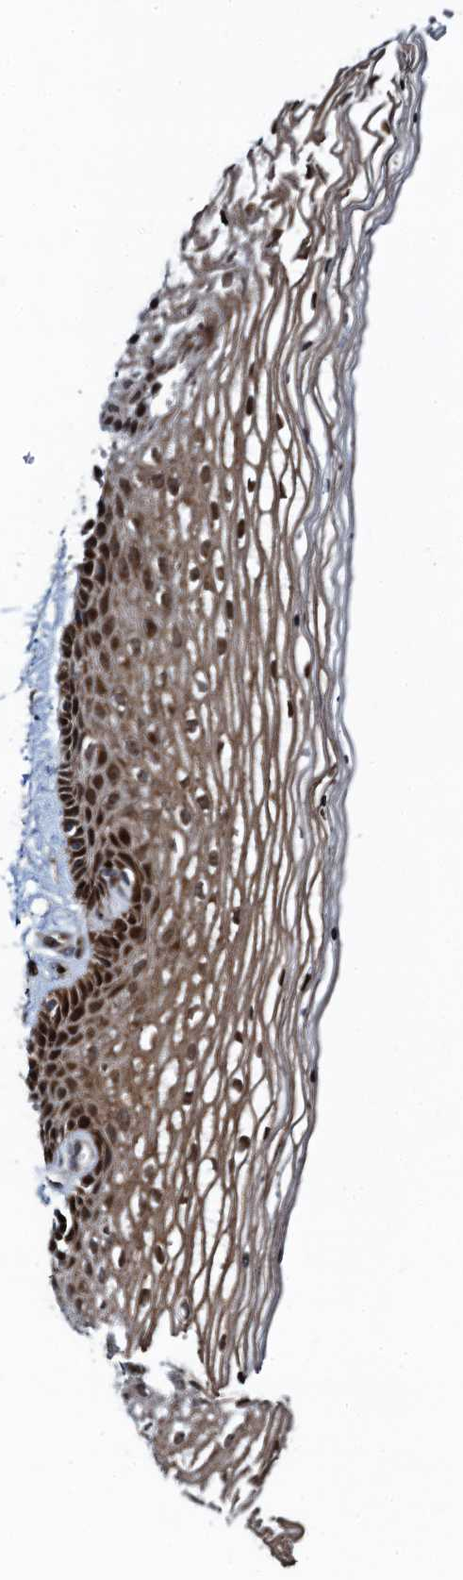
{"staining": {"intensity": "strong", "quantity": "25%-75%", "location": "cytoplasmic/membranous,nuclear"}, "tissue": "vagina", "cell_type": "Squamous epithelial cells", "image_type": "normal", "snomed": [{"axis": "morphology", "description": "Normal tissue, NOS"}, {"axis": "topography", "description": "Vagina"}], "caption": "Protein expression analysis of benign vagina demonstrates strong cytoplasmic/membranous,nuclear staining in approximately 25%-75% of squamous epithelial cells. Using DAB (brown) and hematoxylin (blue) stains, captured at high magnification using brightfield microscopy.", "gene": "ATOSA", "patient": {"sex": "female", "age": 46}}